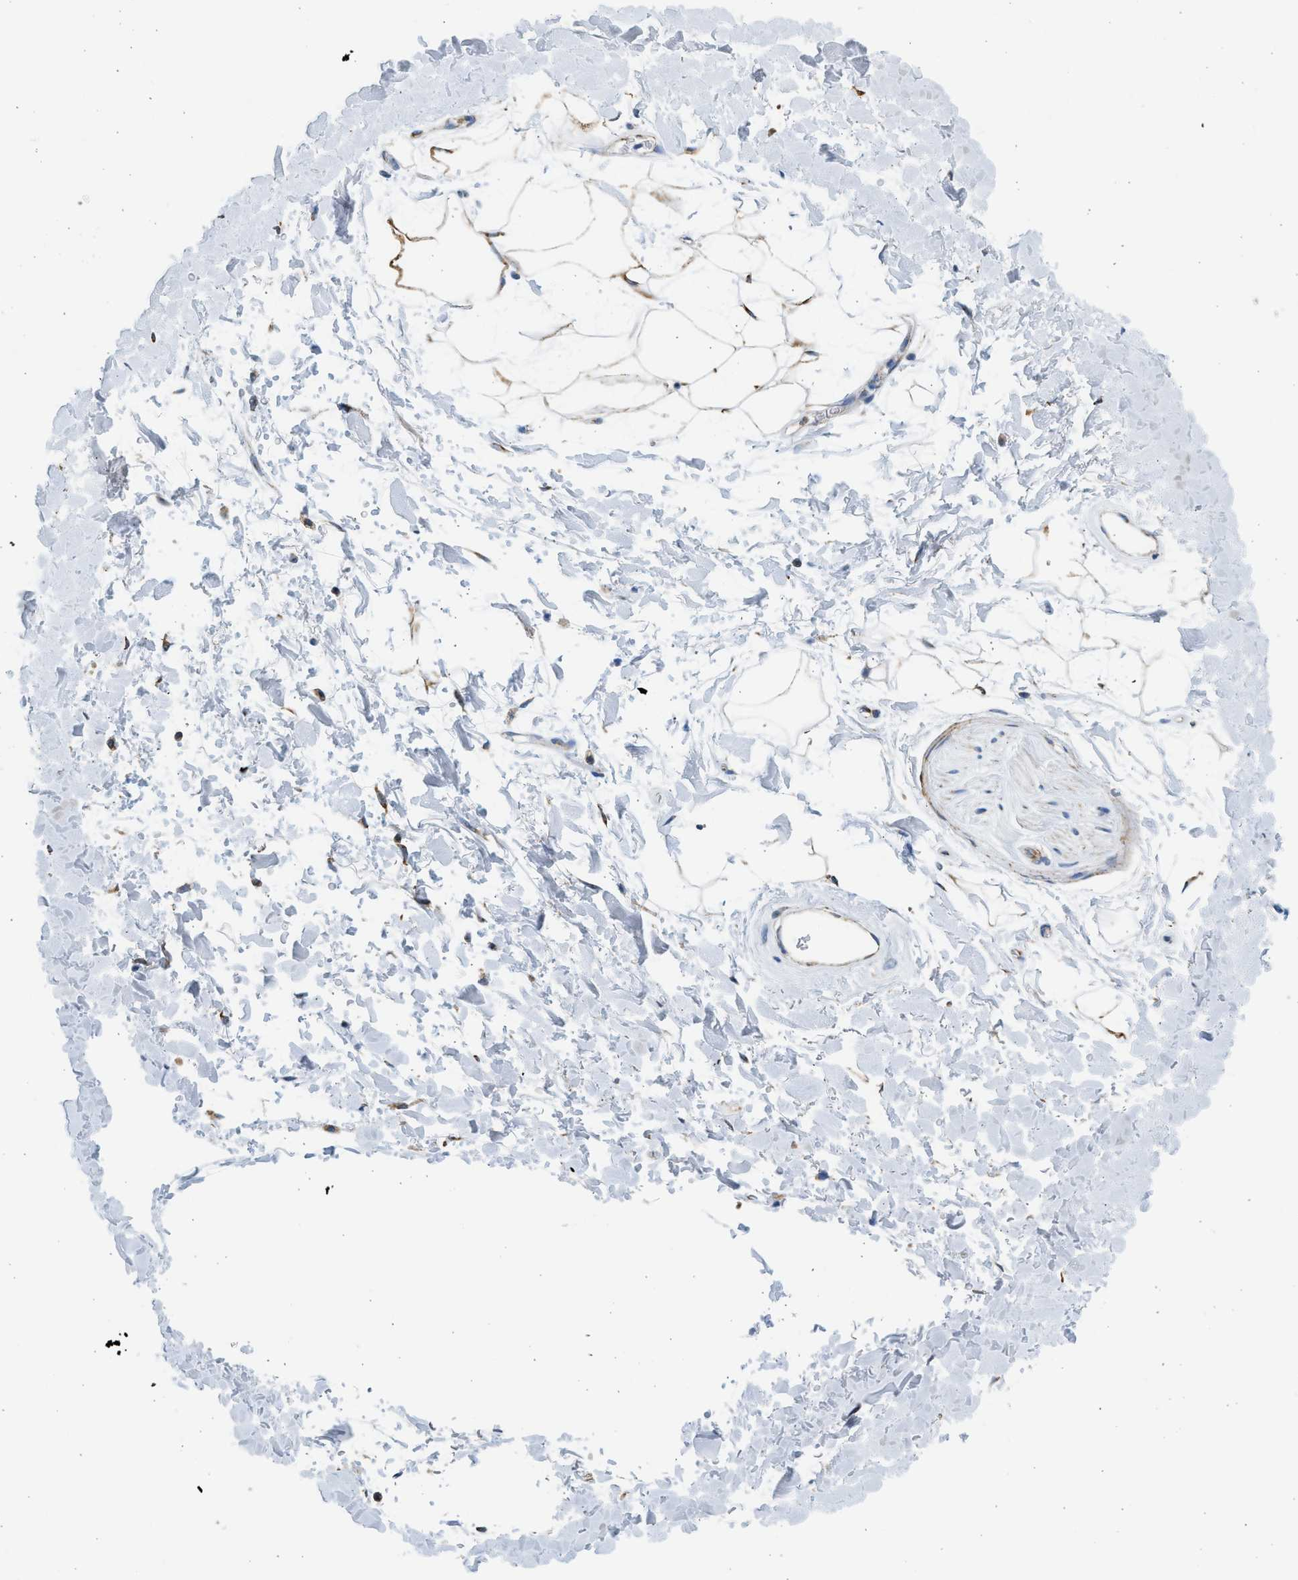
{"staining": {"intensity": "moderate", "quantity": ">75%", "location": "cytoplasmic/membranous"}, "tissue": "adipose tissue", "cell_type": "Adipocytes", "image_type": "normal", "snomed": [{"axis": "morphology", "description": "Normal tissue, NOS"}, {"axis": "topography", "description": "Soft tissue"}], "caption": "The histopathology image displays immunohistochemical staining of unremarkable adipose tissue. There is moderate cytoplasmic/membranous expression is present in about >75% of adipocytes. (IHC, brightfield microscopy, high magnification).", "gene": "KCNMB3", "patient": {"sex": "male", "age": 72}}